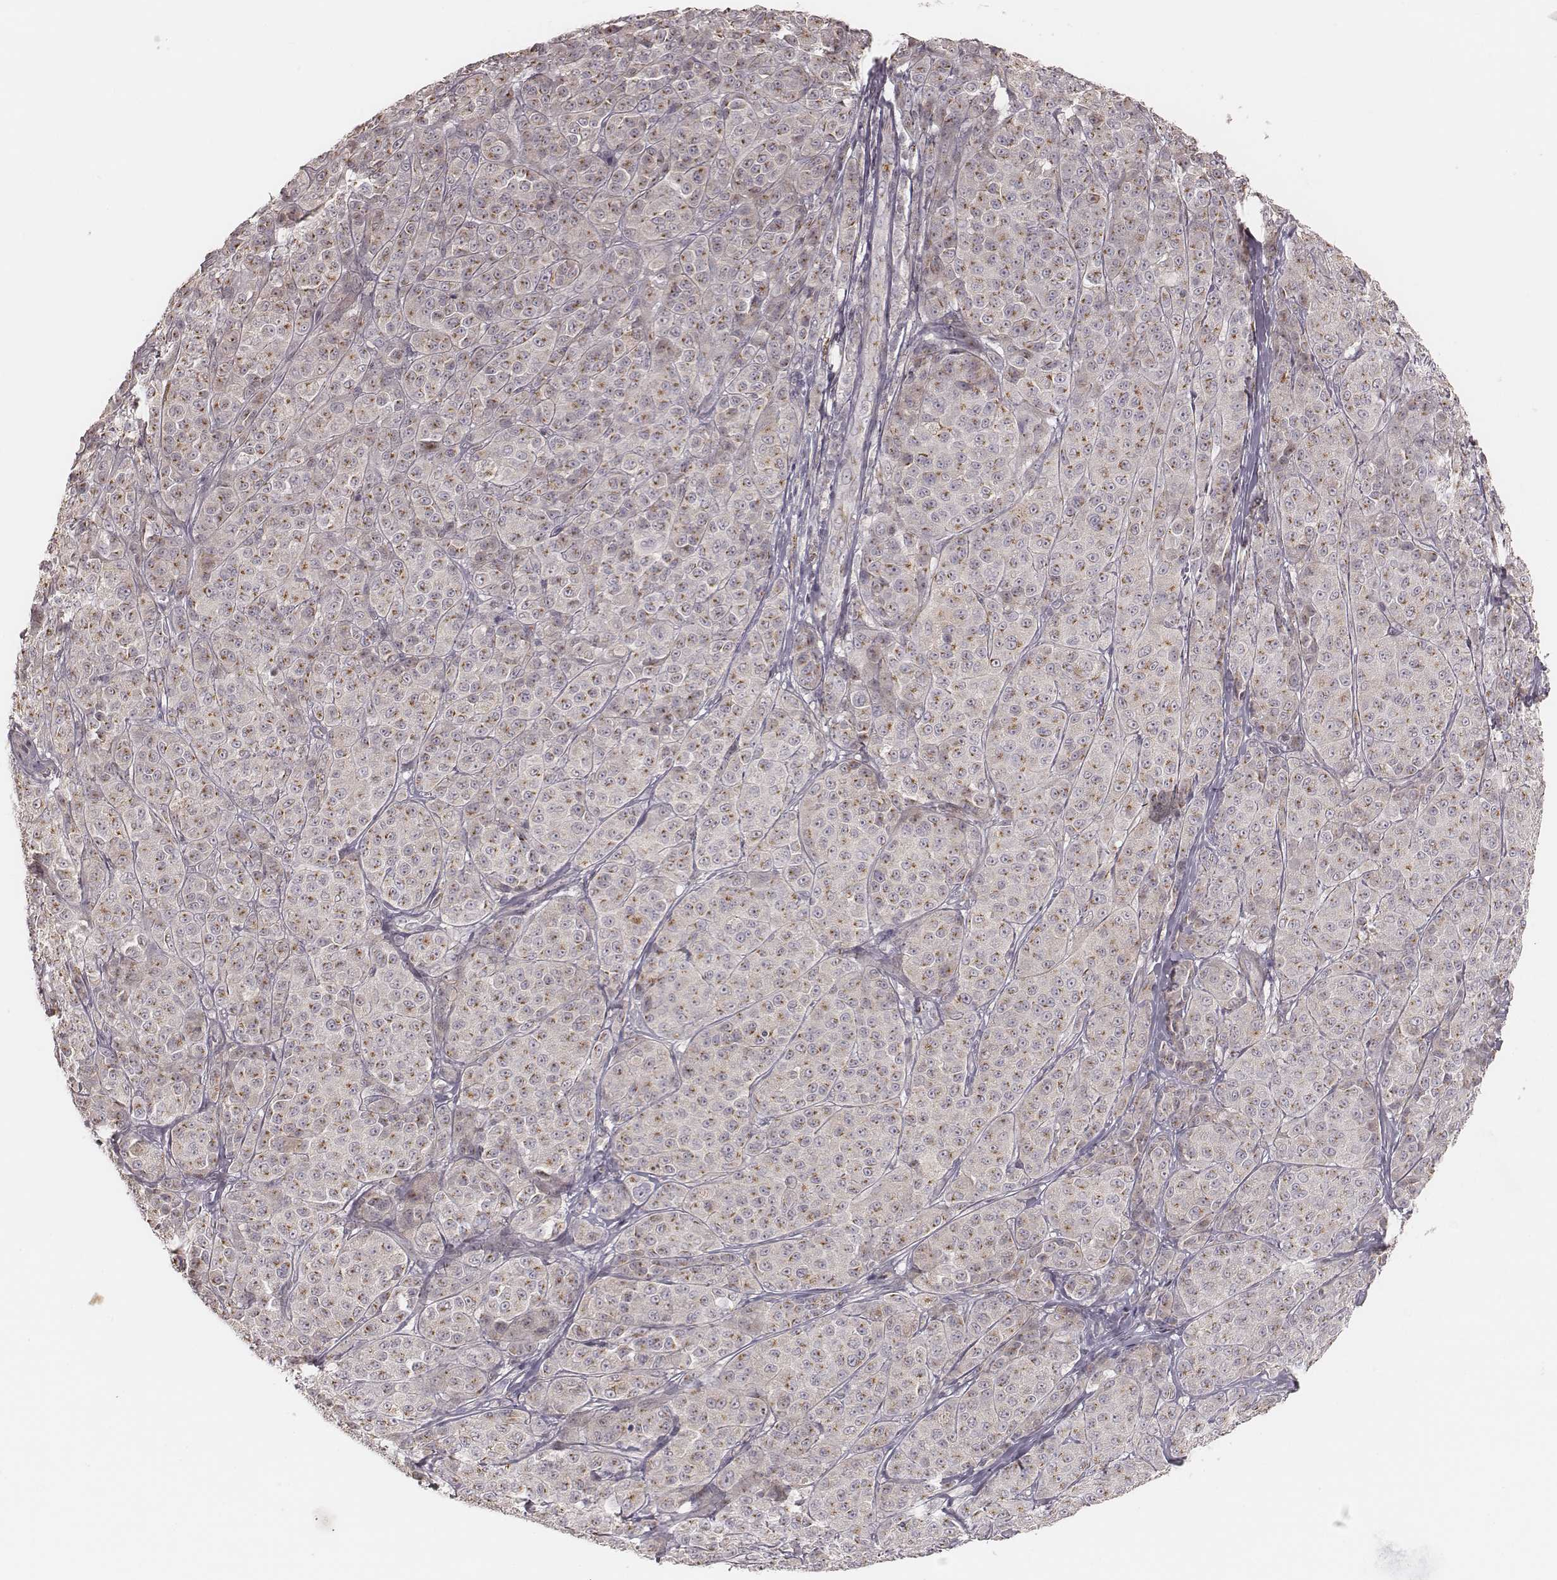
{"staining": {"intensity": "moderate", "quantity": ">75%", "location": "cytoplasmic/membranous"}, "tissue": "melanoma", "cell_type": "Tumor cells", "image_type": "cancer", "snomed": [{"axis": "morphology", "description": "Malignant melanoma, NOS"}, {"axis": "topography", "description": "Skin"}], "caption": "Moderate cytoplasmic/membranous staining is present in about >75% of tumor cells in malignant melanoma.", "gene": "ABCA7", "patient": {"sex": "male", "age": 89}}